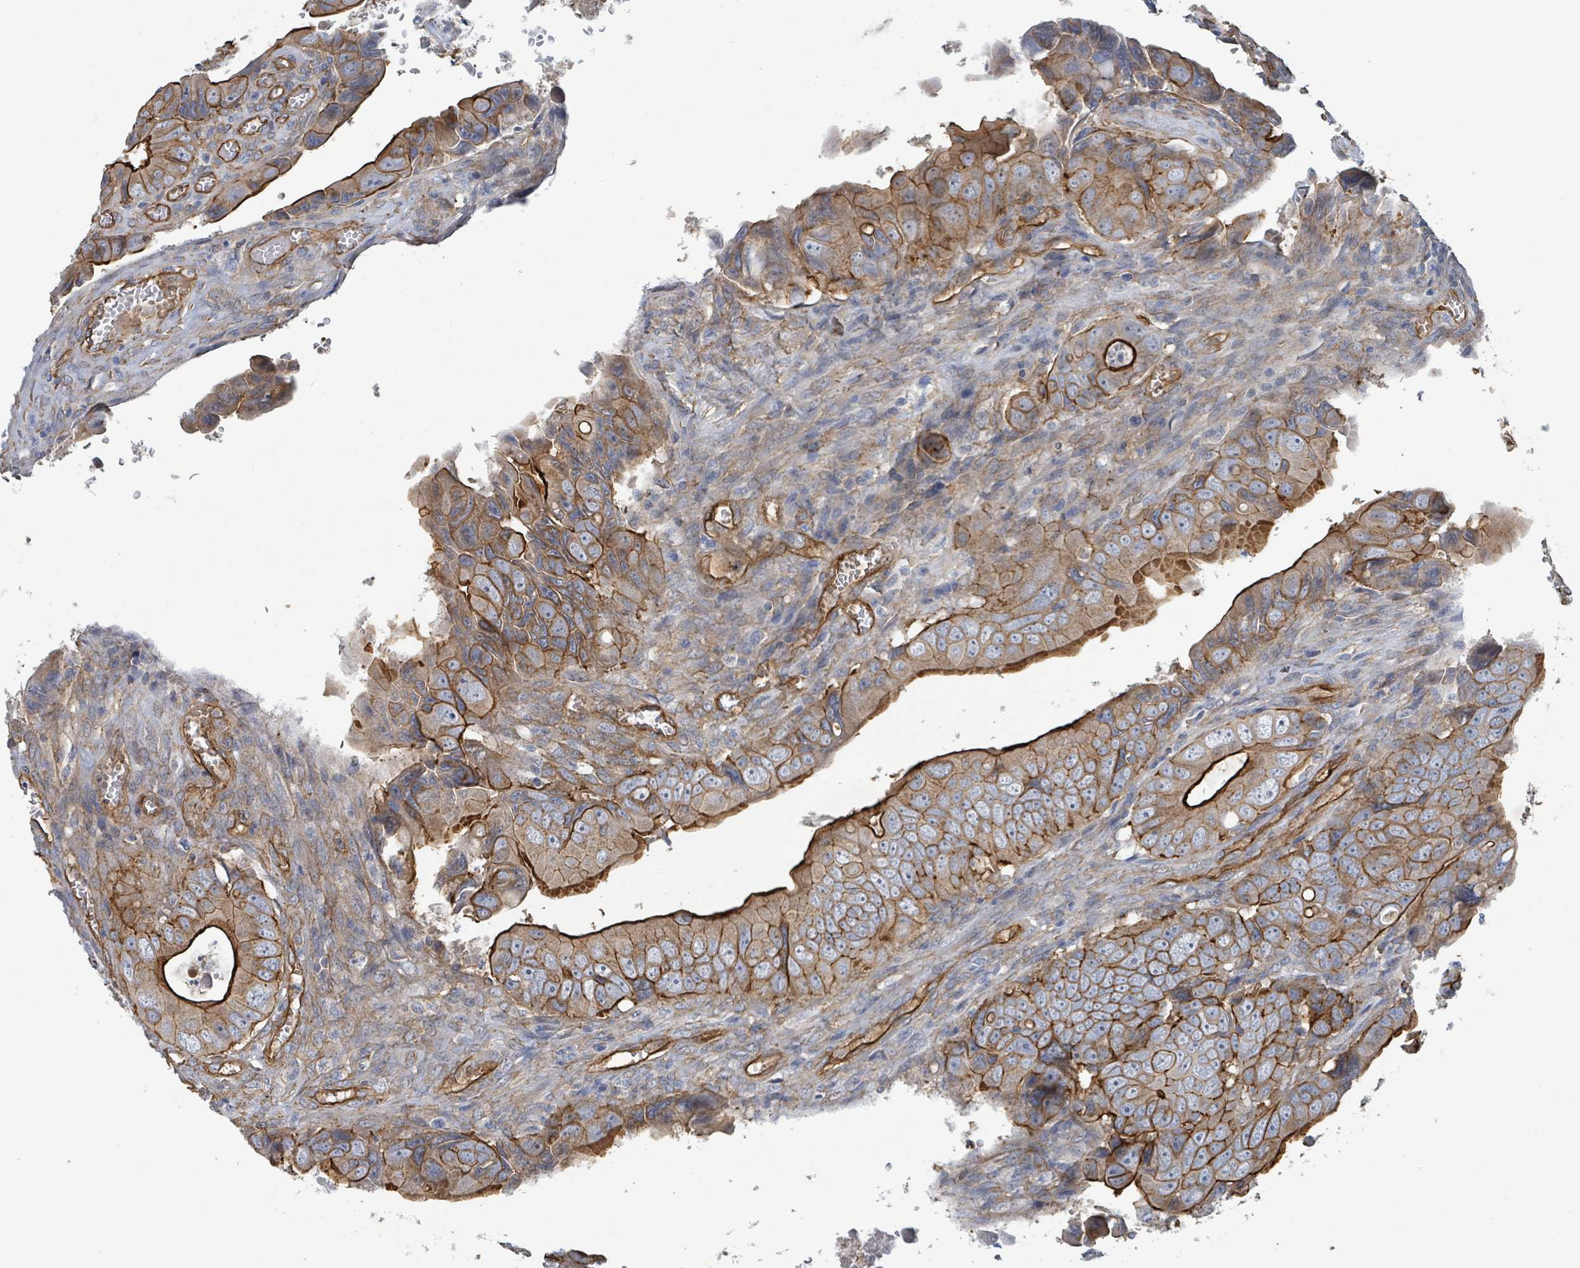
{"staining": {"intensity": "strong", "quantity": ">75%", "location": "cytoplasmic/membranous"}, "tissue": "colorectal cancer", "cell_type": "Tumor cells", "image_type": "cancer", "snomed": [{"axis": "morphology", "description": "Adenocarcinoma, NOS"}, {"axis": "topography", "description": "Rectum"}], "caption": "Immunohistochemistry (IHC) histopathology image of neoplastic tissue: human colorectal cancer (adenocarcinoma) stained using immunohistochemistry (IHC) shows high levels of strong protein expression localized specifically in the cytoplasmic/membranous of tumor cells, appearing as a cytoplasmic/membranous brown color.", "gene": "LDOC1", "patient": {"sex": "female", "age": 78}}